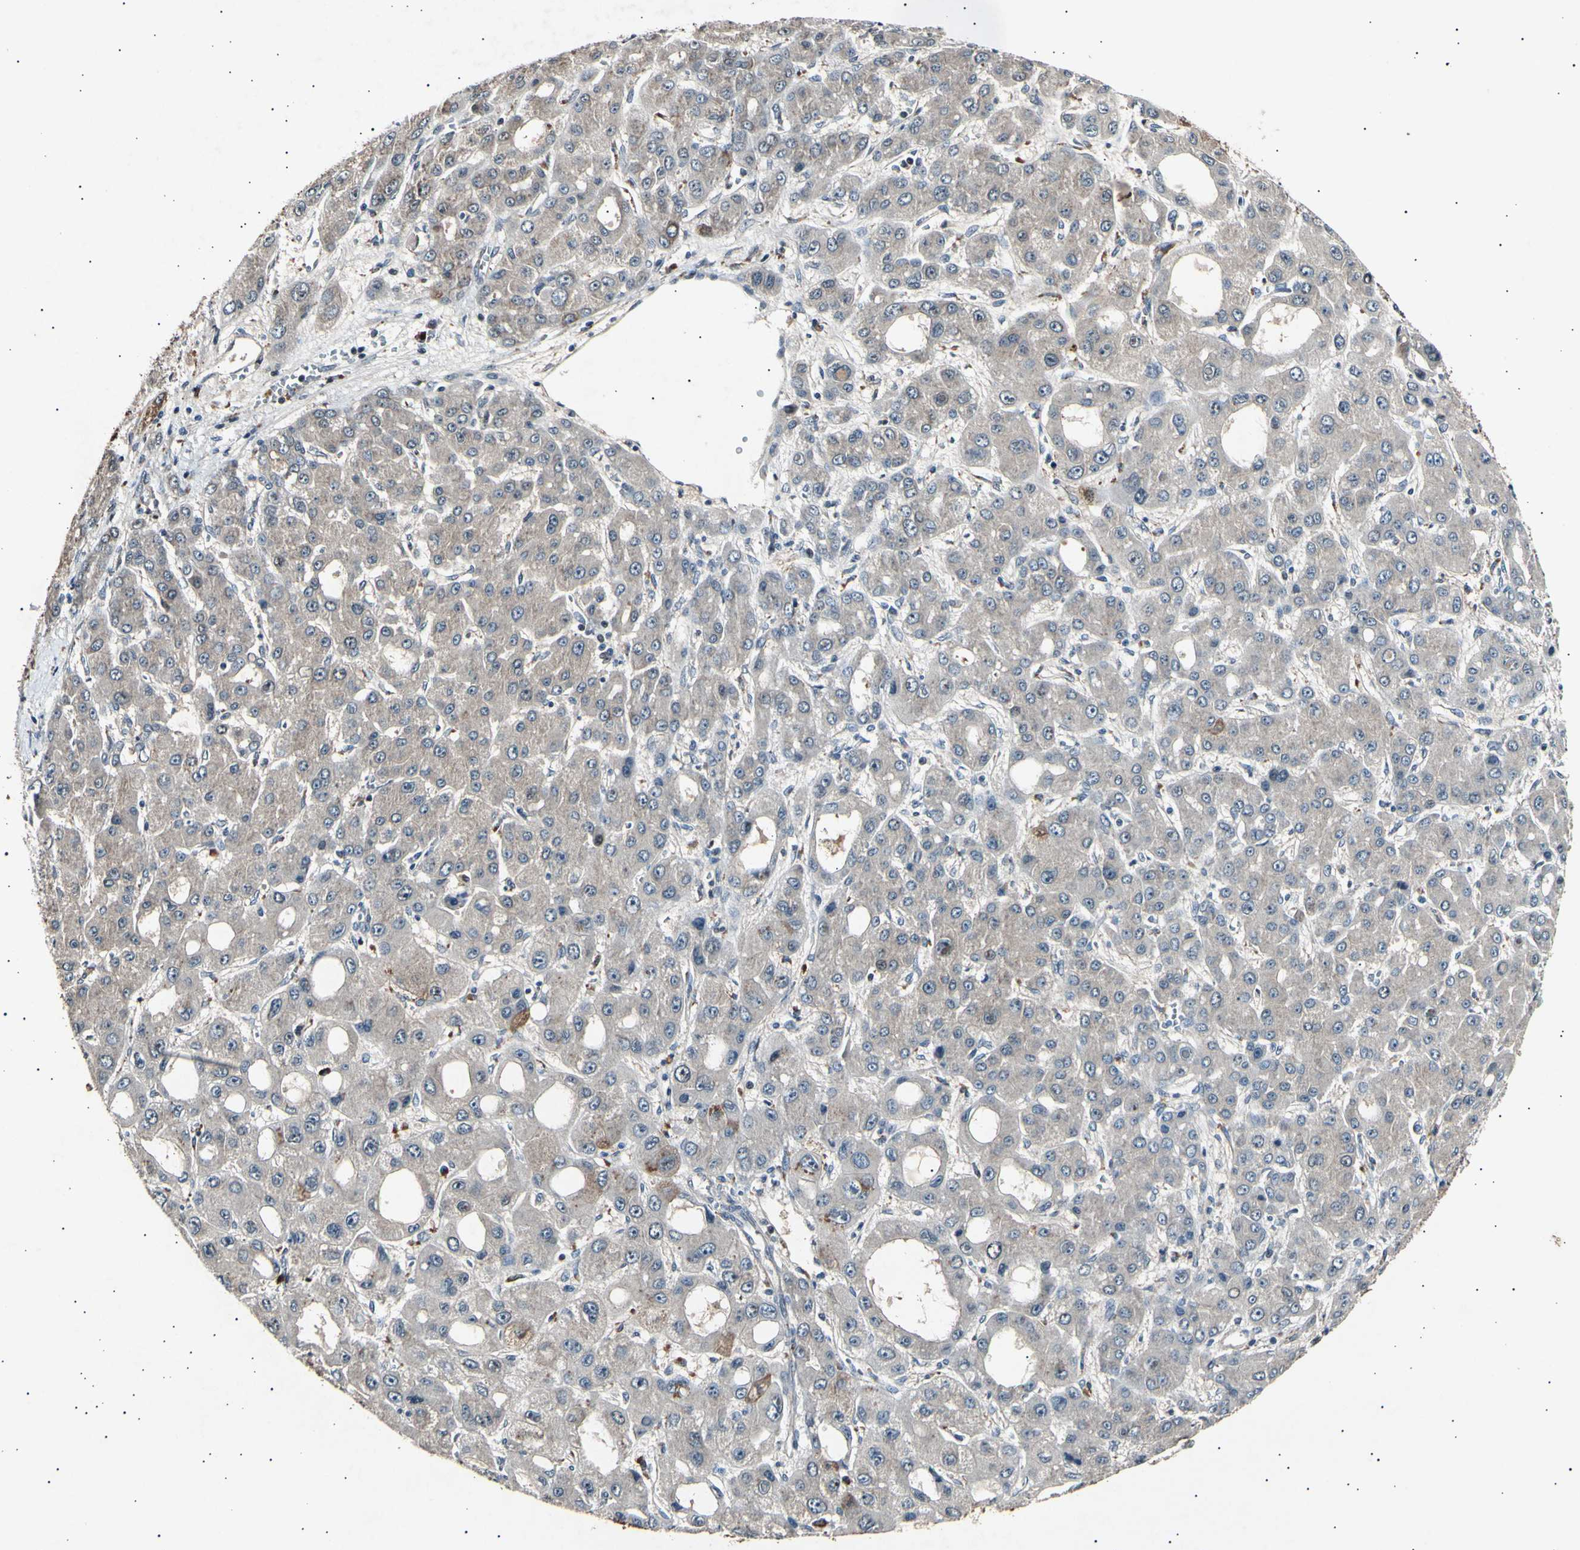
{"staining": {"intensity": "moderate", "quantity": "<25%", "location": "cytoplasmic/membranous"}, "tissue": "liver cancer", "cell_type": "Tumor cells", "image_type": "cancer", "snomed": [{"axis": "morphology", "description": "Carcinoma, Hepatocellular, NOS"}, {"axis": "topography", "description": "Liver"}], "caption": "Human hepatocellular carcinoma (liver) stained with a brown dye exhibits moderate cytoplasmic/membranous positive positivity in approximately <25% of tumor cells.", "gene": "ADCY3", "patient": {"sex": "male", "age": 55}}